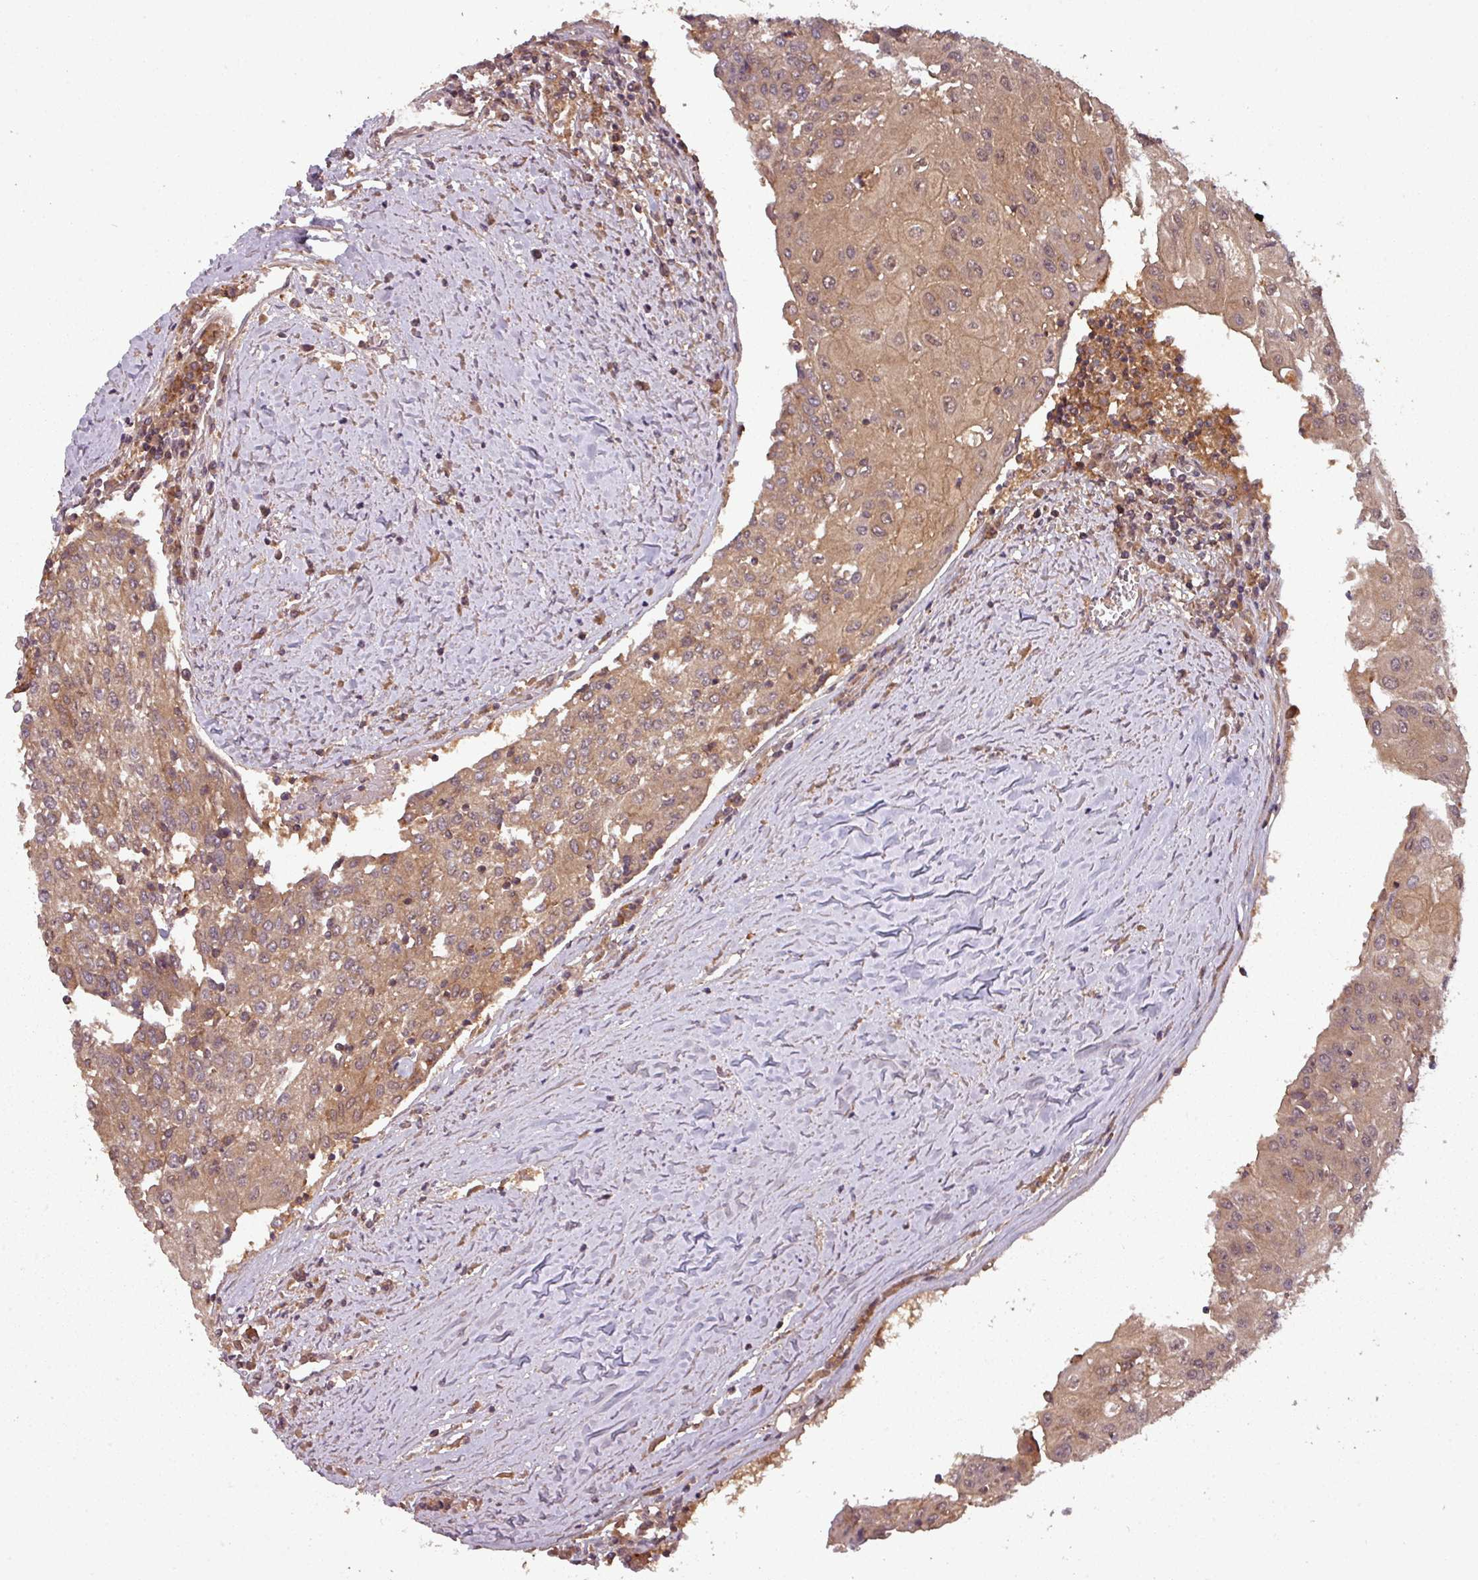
{"staining": {"intensity": "moderate", "quantity": ">75%", "location": "cytoplasmic/membranous"}, "tissue": "urothelial cancer", "cell_type": "Tumor cells", "image_type": "cancer", "snomed": [{"axis": "morphology", "description": "Urothelial carcinoma, High grade"}, {"axis": "topography", "description": "Urinary bladder"}], "caption": "Moderate cytoplasmic/membranous positivity for a protein is seen in approximately >75% of tumor cells of urothelial cancer using IHC.", "gene": "GSKIP", "patient": {"sex": "female", "age": 85}}